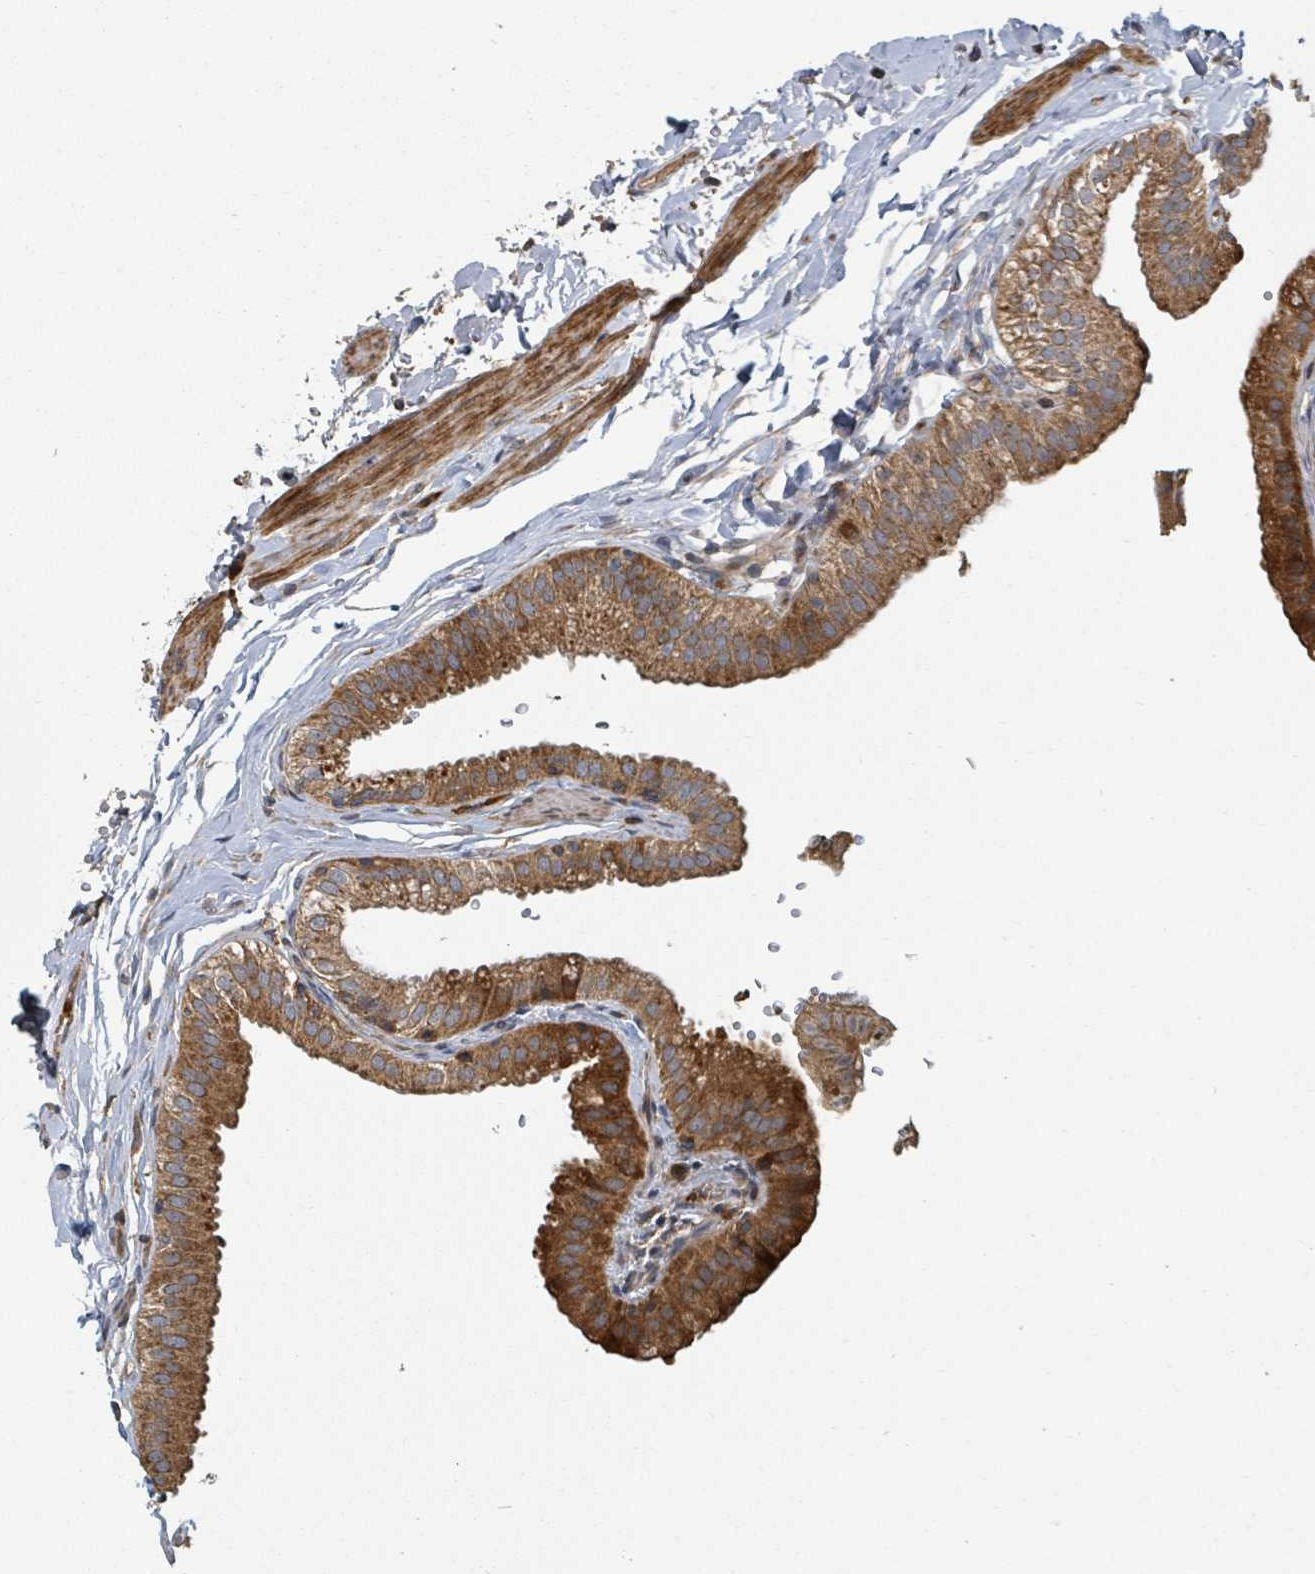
{"staining": {"intensity": "strong", "quantity": ">75%", "location": "cytoplasmic/membranous"}, "tissue": "gallbladder", "cell_type": "Glandular cells", "image_type": "normal", "snomed": [{"axis": "morphology", "description": "Normal tissue, NOS"}, {"axis": "topography", "description": "Gallbladder"}], "caption": "Immunohistochemistry (IHC) histopathology image of normal gallbladder: human gallbladder stained using IHC exhibits high levels of strong protein expression localized specifically in the cytoplasmic/membranous of glandular cells, appearing as a cytoplasmic/membranous brown color.", "gene": "DPM1", "patient": {"sex": "female", "age": 61}}